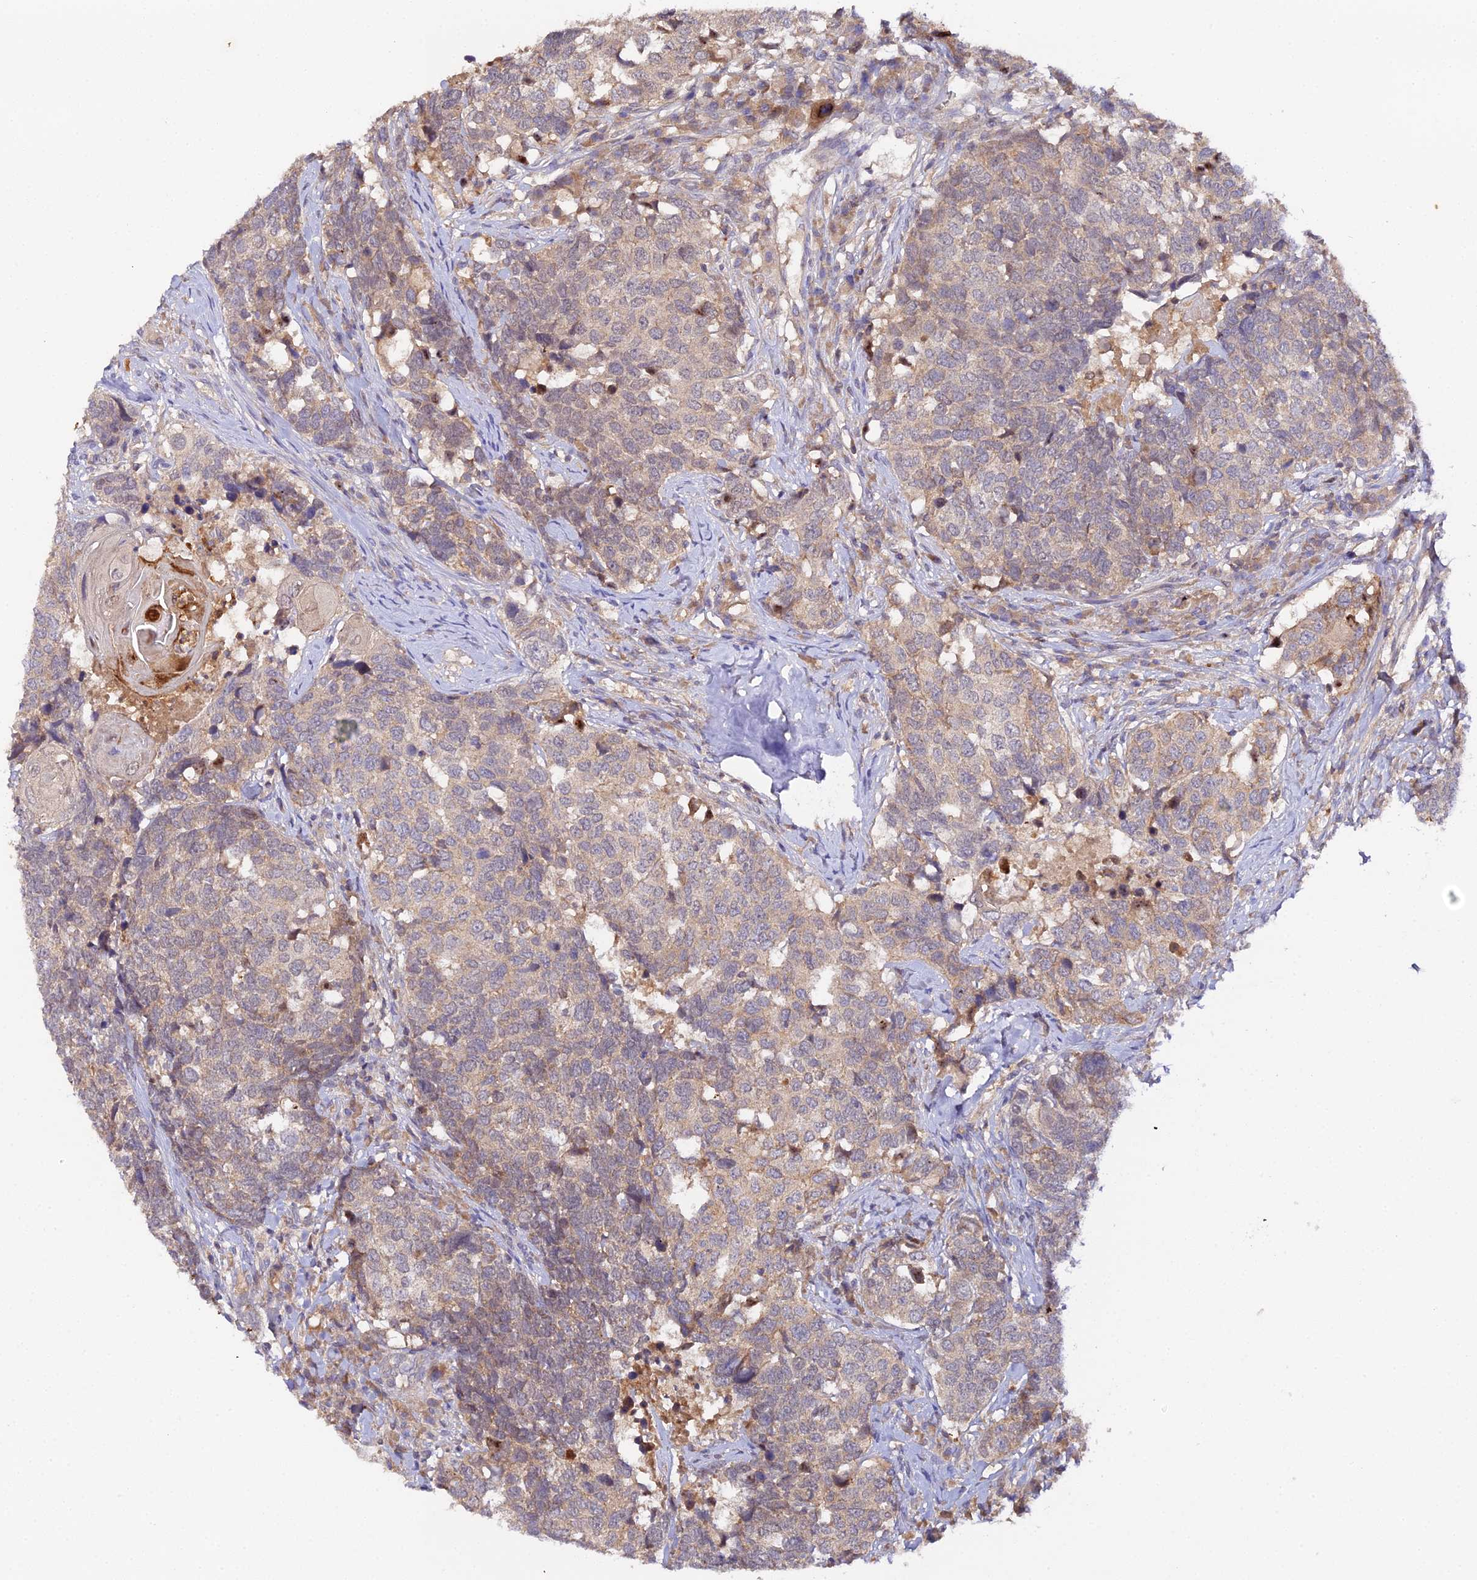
{"staining": {"intensity": "weak", "quantity": "<25%", "location": "cytoplasmic/membranous"}, "tissue": "head and neck cancer", "cell_type": "Tumor cells", "image_type": "cancer", "snomed": [{"axis": "morphology", "description": "Squamous cell carcinoma, NOS"}, {"axis": "topography", "description": "Head-Neck"}], "caption": "This is an immunohistochemistry (IHC) micrograph of human head and neck squamous cell carcinoma. There is no positivity in tumor cells.", "gene": "TRIM26", "patient": {"sex": "male", "age": 66}}